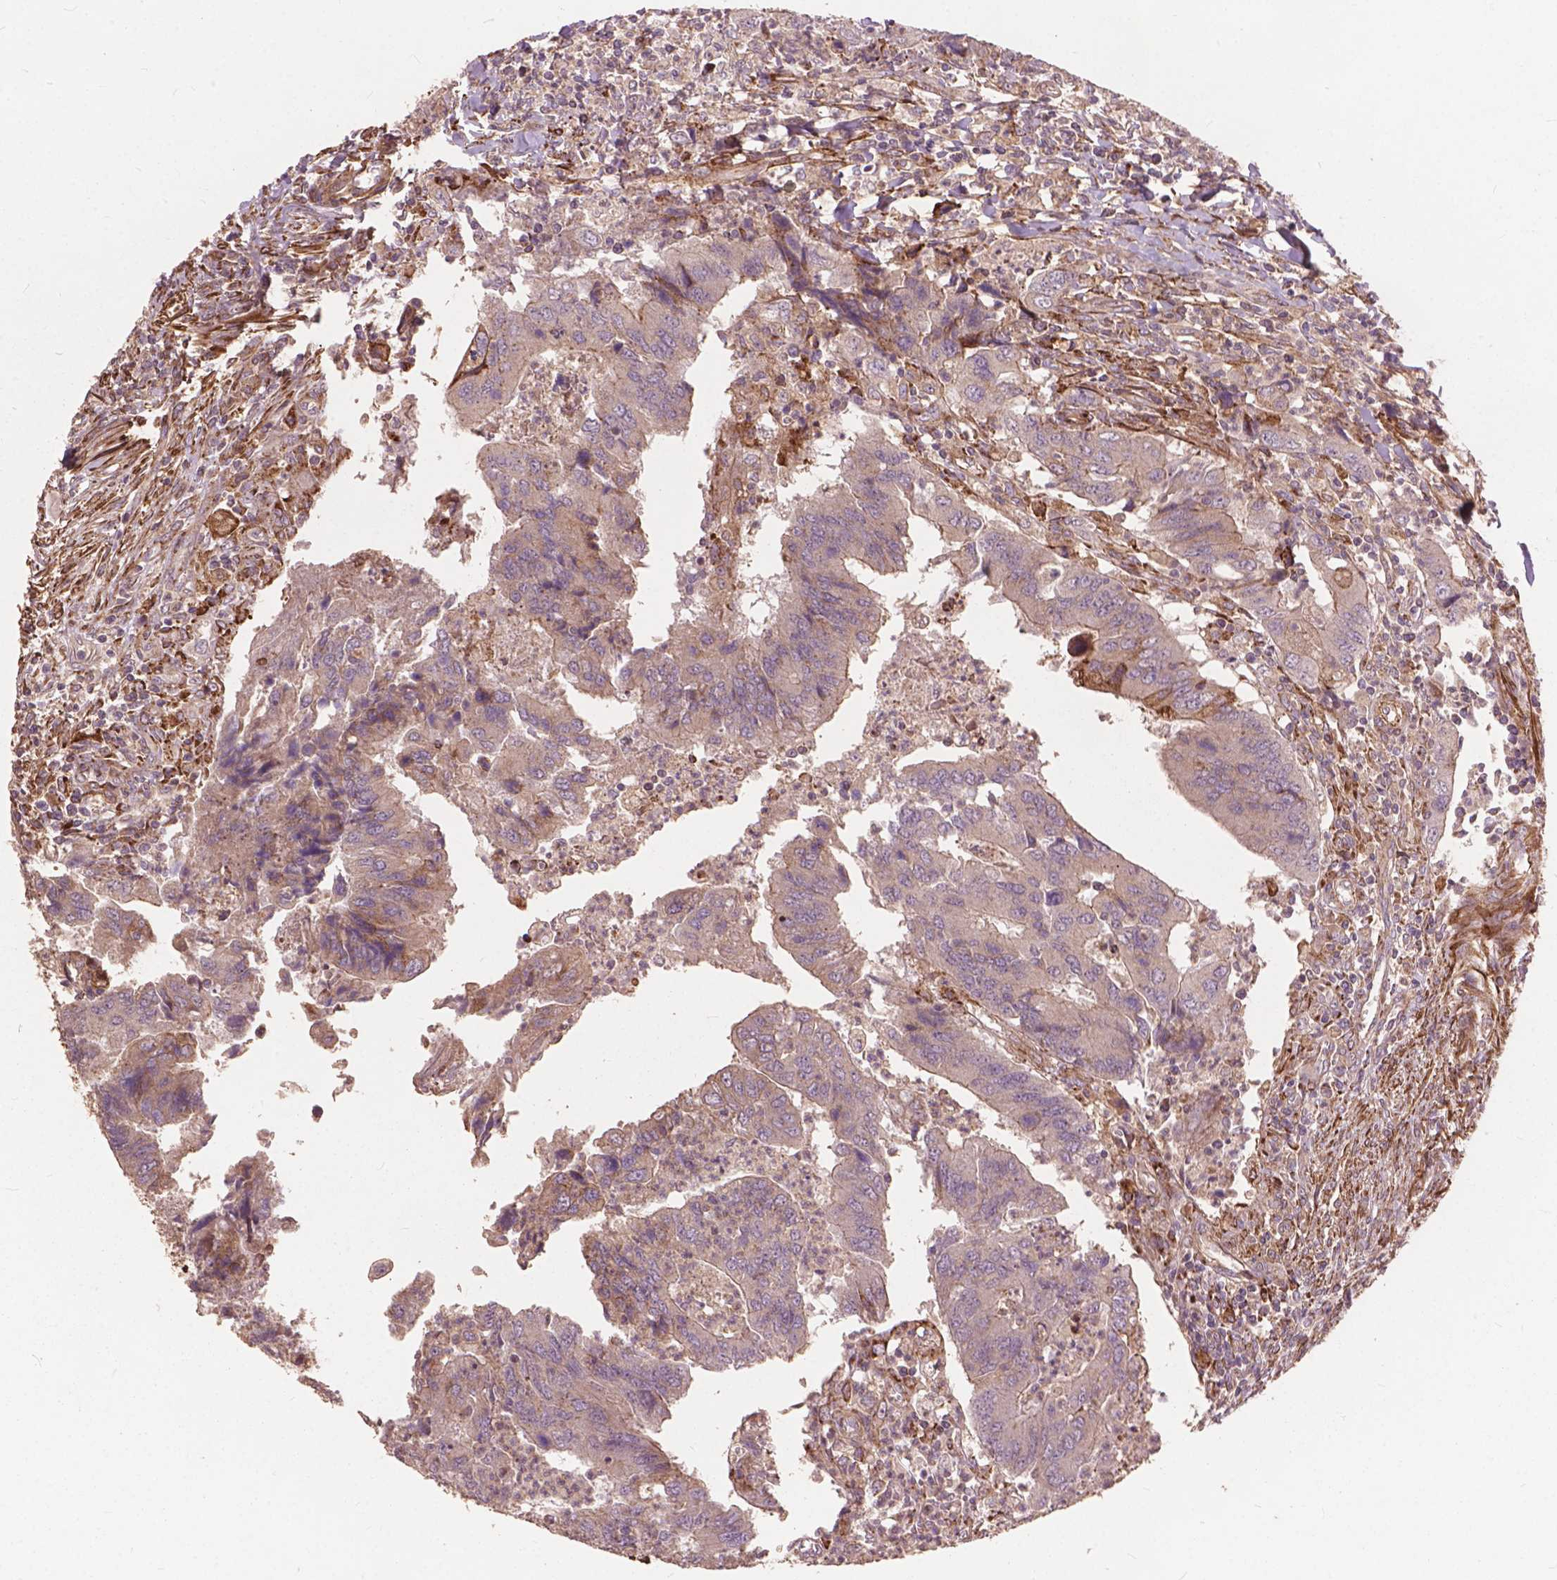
{"staining": {"intensity": "negative", "quantity": "none", "location": "none"}, "tissue": "colorectal cancer", "cell_type": "Tumor cells", "image_type": "cancer", "snomed": [{"axis": "morphology", "description": "Adenocarcinoma, NOS"}, {"axis": "topography", "description": "Colon"}], "caption": "Adenocarcinoma (colorectal) was stained to show a protein in brown. There is no significant expression in tumor cells.", "gene": "FNIP1", "patient": {"sex": "female", "age": 67}}